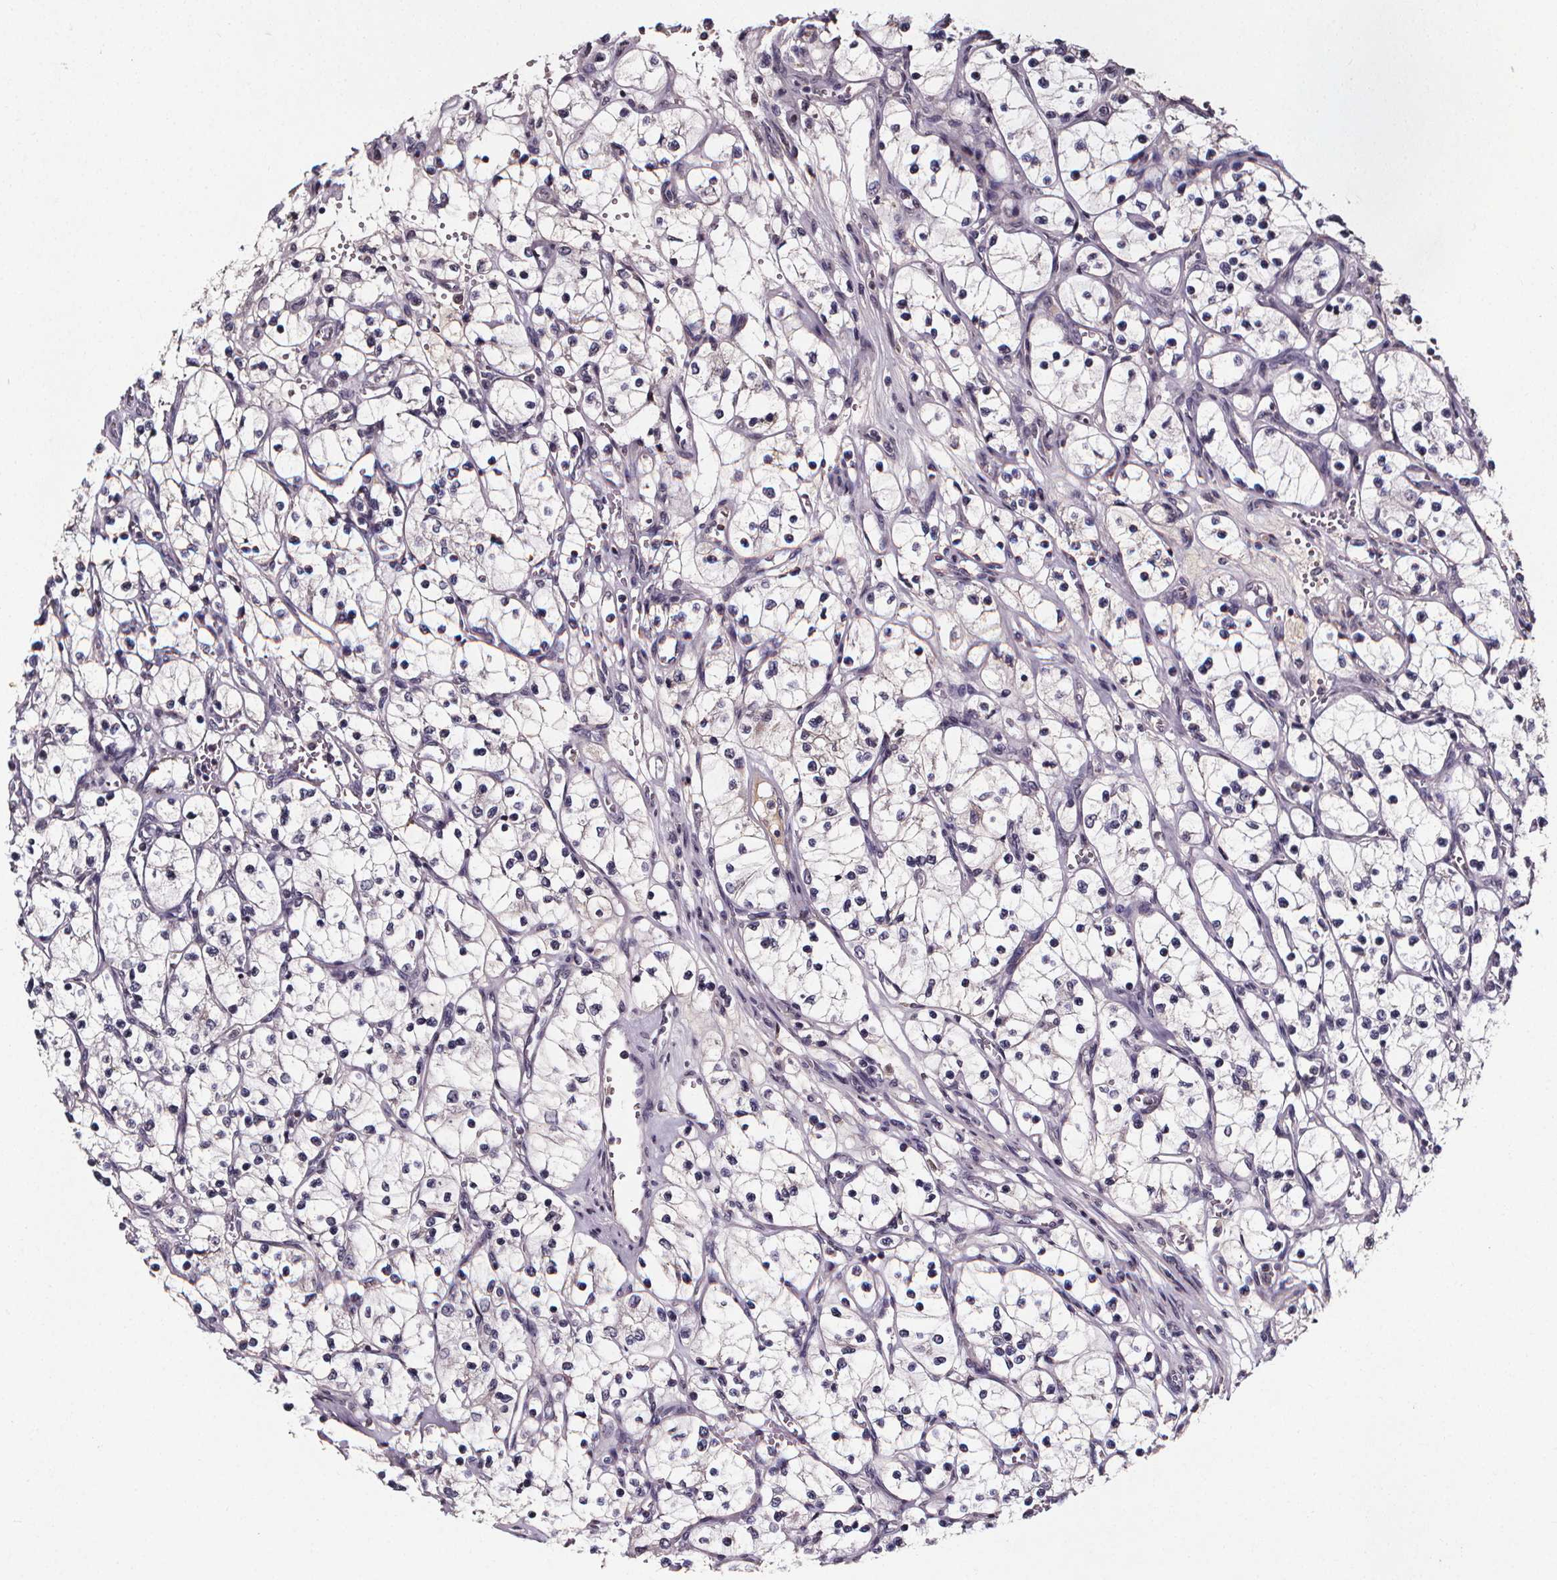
{"staining": {"intensity": "negative", "quantity": "none", "location": "none"}, "tissue": "renal cancer", "cell_type": "Tumor cells", "image_type": "cancer", "snomed": [{"axis": "morphology", "description": "Adenocarcinoma, NOS"}, {"axis": "topography", "description": "Kidney"}], "caption": "Immunohistochemistry (IHC) of adenocarcinoma (renal) reveals no positivity in tumor cells.", "gene": "SPAG8", "patient": {"sex": "female", "age": 69}}